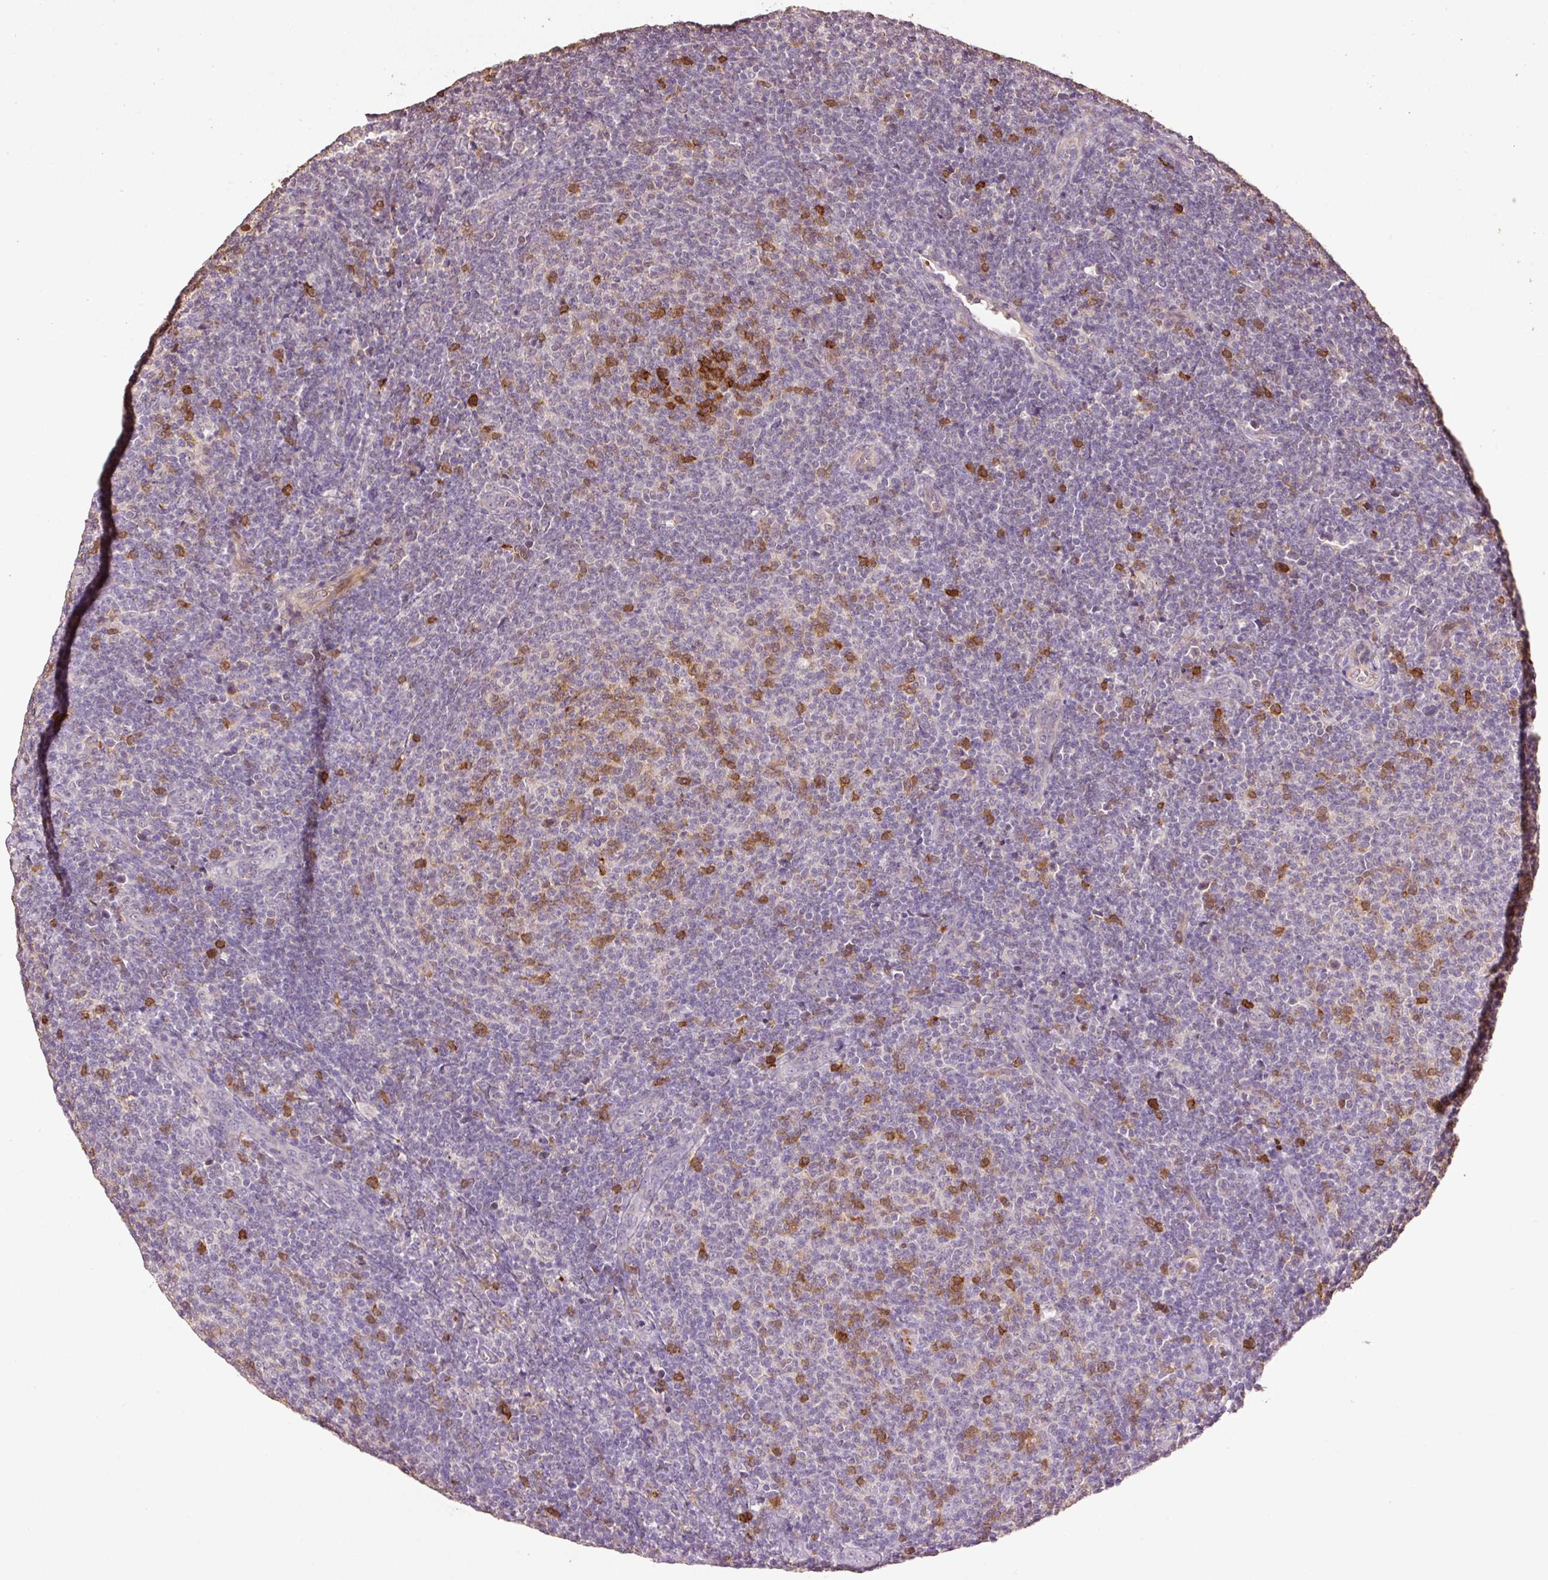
{"staining": {"intensity": "moderate", "quantity": "25%-75%", "location": "cytoplasmic/membranous,nuclear"}, "tissue": "lymphoma", "cell_type": "Tumor cells", "image_type": "cancer", "snomed": [{"axis": "morphology", "description": "Malignant lymphoma, non-Hodgkin's type, Low grade"}, {"axis": "topography", "description": "Lymph node"}], "caption": "Immunohistochemical staining of human lymphoma reveals moderate cytoplasmic/membranous and nuclear protein staining in approximately 25%-75% of tumor cells.", "gene": "HERC2", "patient": {"sex": "male", "age": 66}}